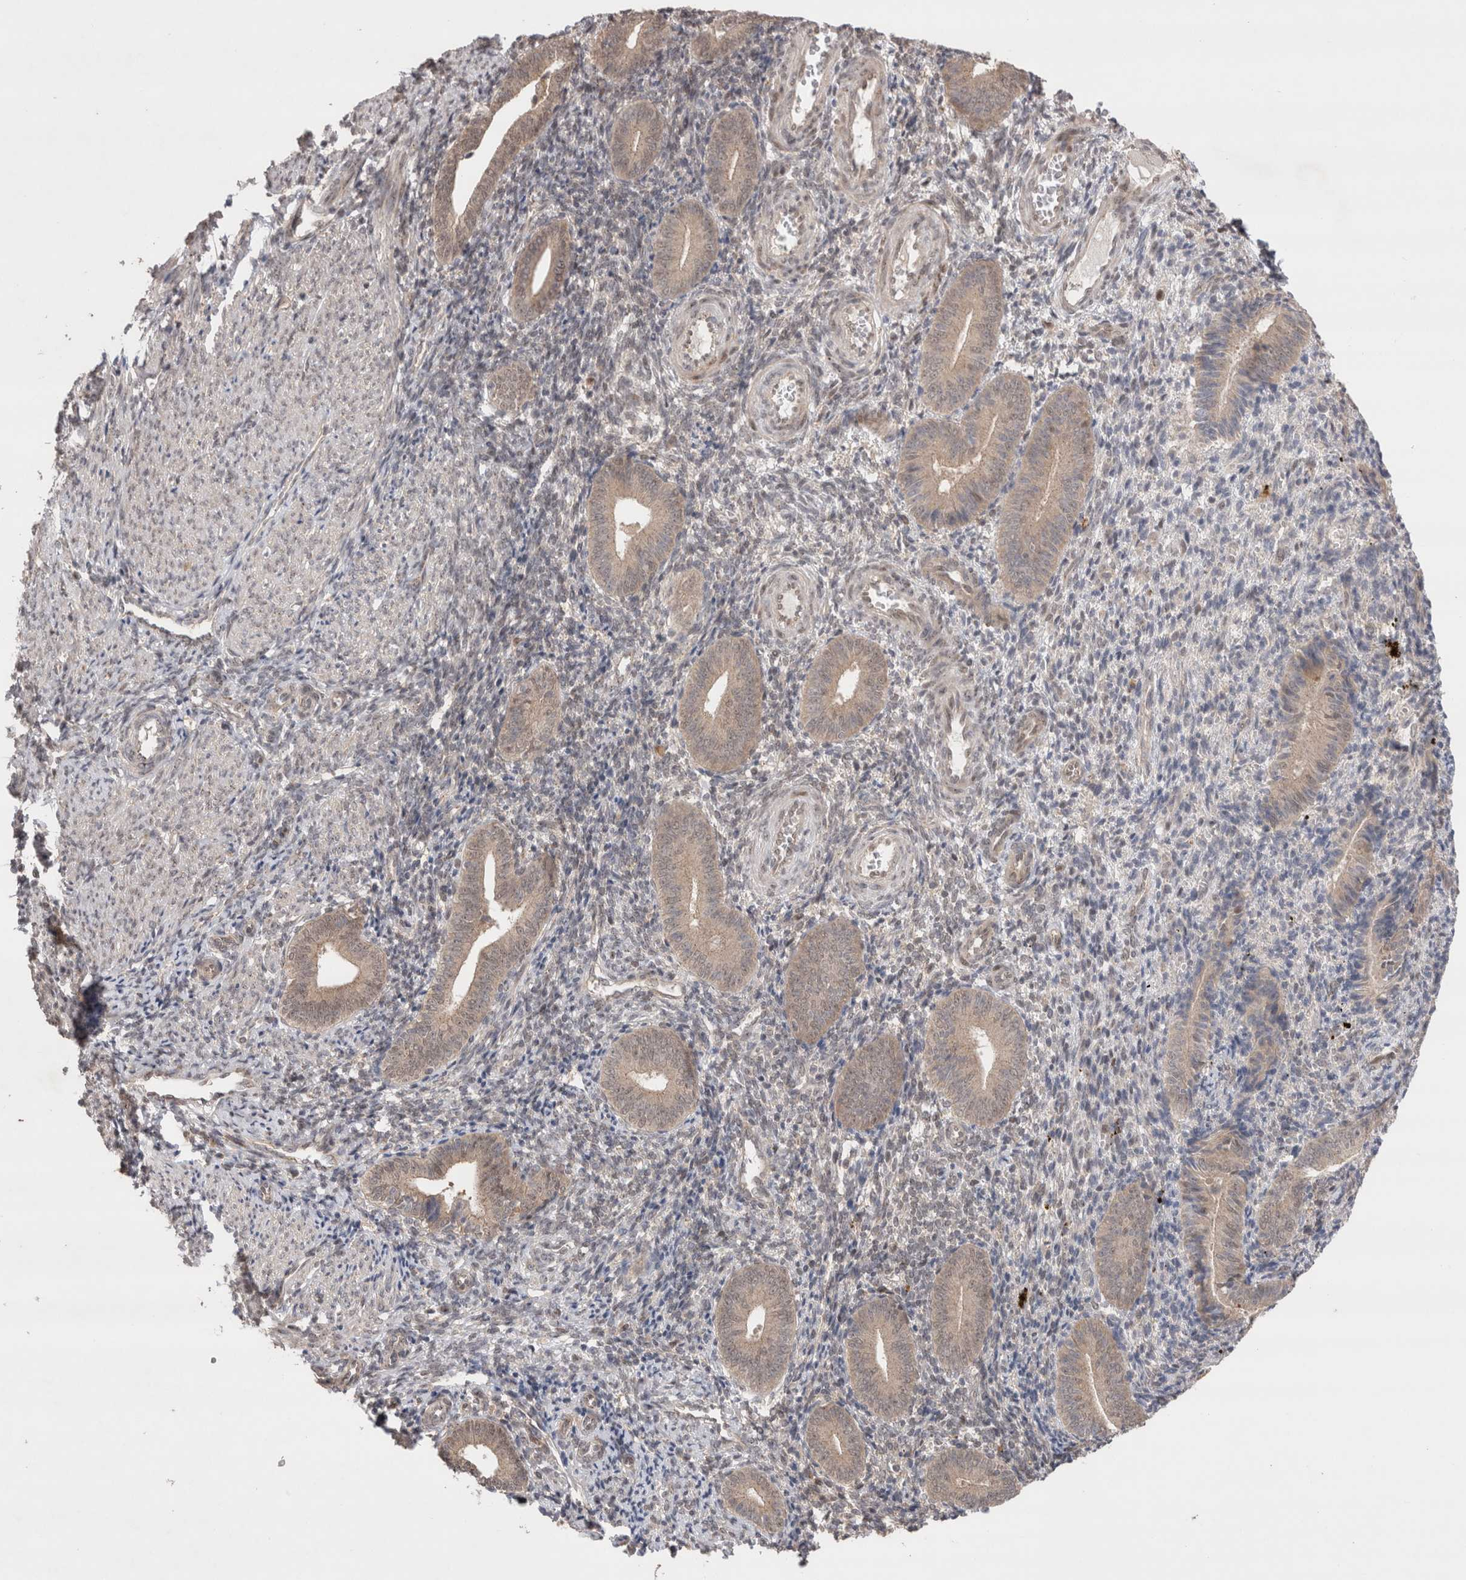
{"staining": {"intensity": "negative", "quantity": "none", "location": "none"}, "tissue": "endometrium", "cell_type": "Cells in endometrial stroma", "image_type": "normal", "snomed": [{"axis": "morphology", "description": "Normal tissue, NOS"}, {"axis": "topography", "description": "Uterus"}, {"axis": "topography", "description": "Endometrium"}], "caption": "Immunohistochemistry (IHC) micrograph of normal endometrium stained for a protein (brown), which reveals no positivity in cells in endometrial stroma.", "gene": "SLC29A1", "patient": {"sex": "female", "age": 33}}